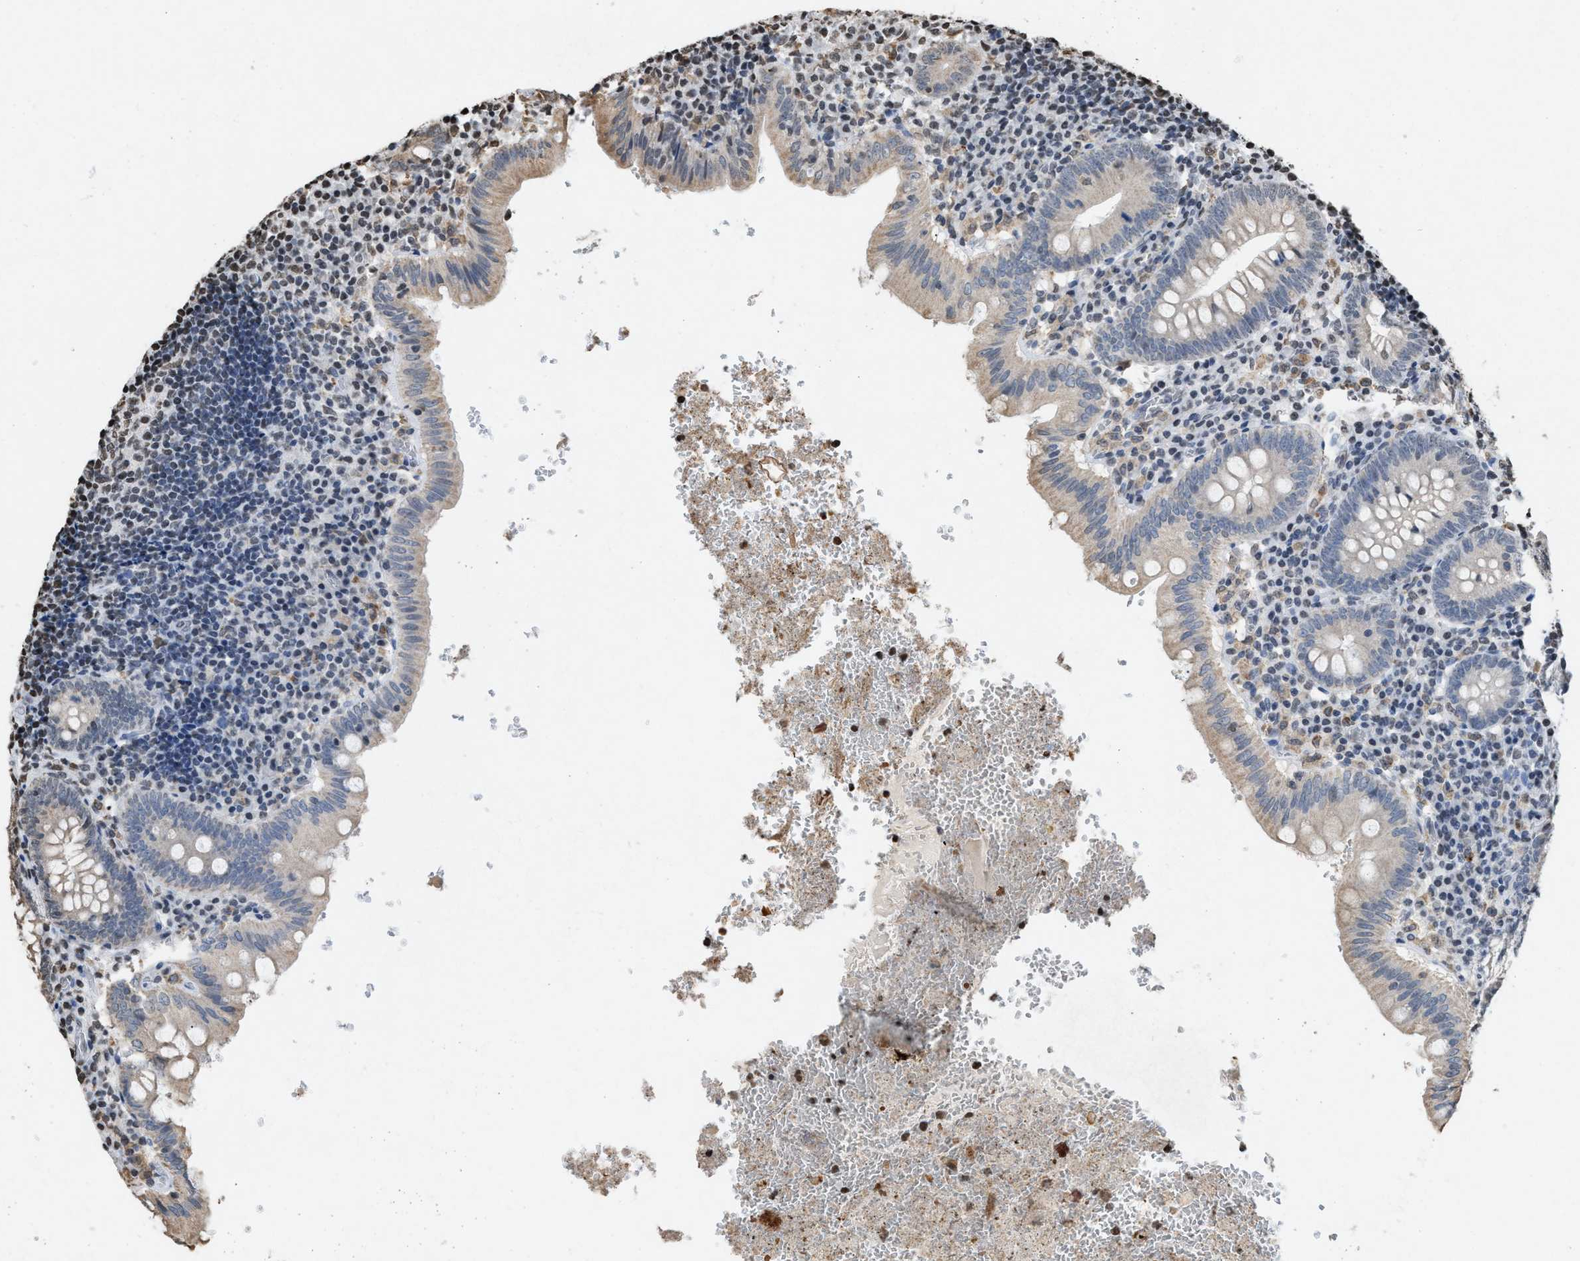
{"staining": {"intensity": "weak", "quantity": "25%-75%", "location": "cytoplasmic/membranous,nuclear"}, "tissue": "appendix", "cell_type": "Glandular cells", "image_type": "normal", "snomed": [{"axis": "morphology", "description": "Normal tissue, NOS"}, {"axis": "topography", "description": "Appendix"}], "caption": "Appendix stained for a protein exhibits weak cytoplasmic/membranous,nuclear positivity in glandular cells. (IHC, brightfield microscopy, high magnification).", "gene": "NUP88", "patient": {"sex": "male", "age": 8}}